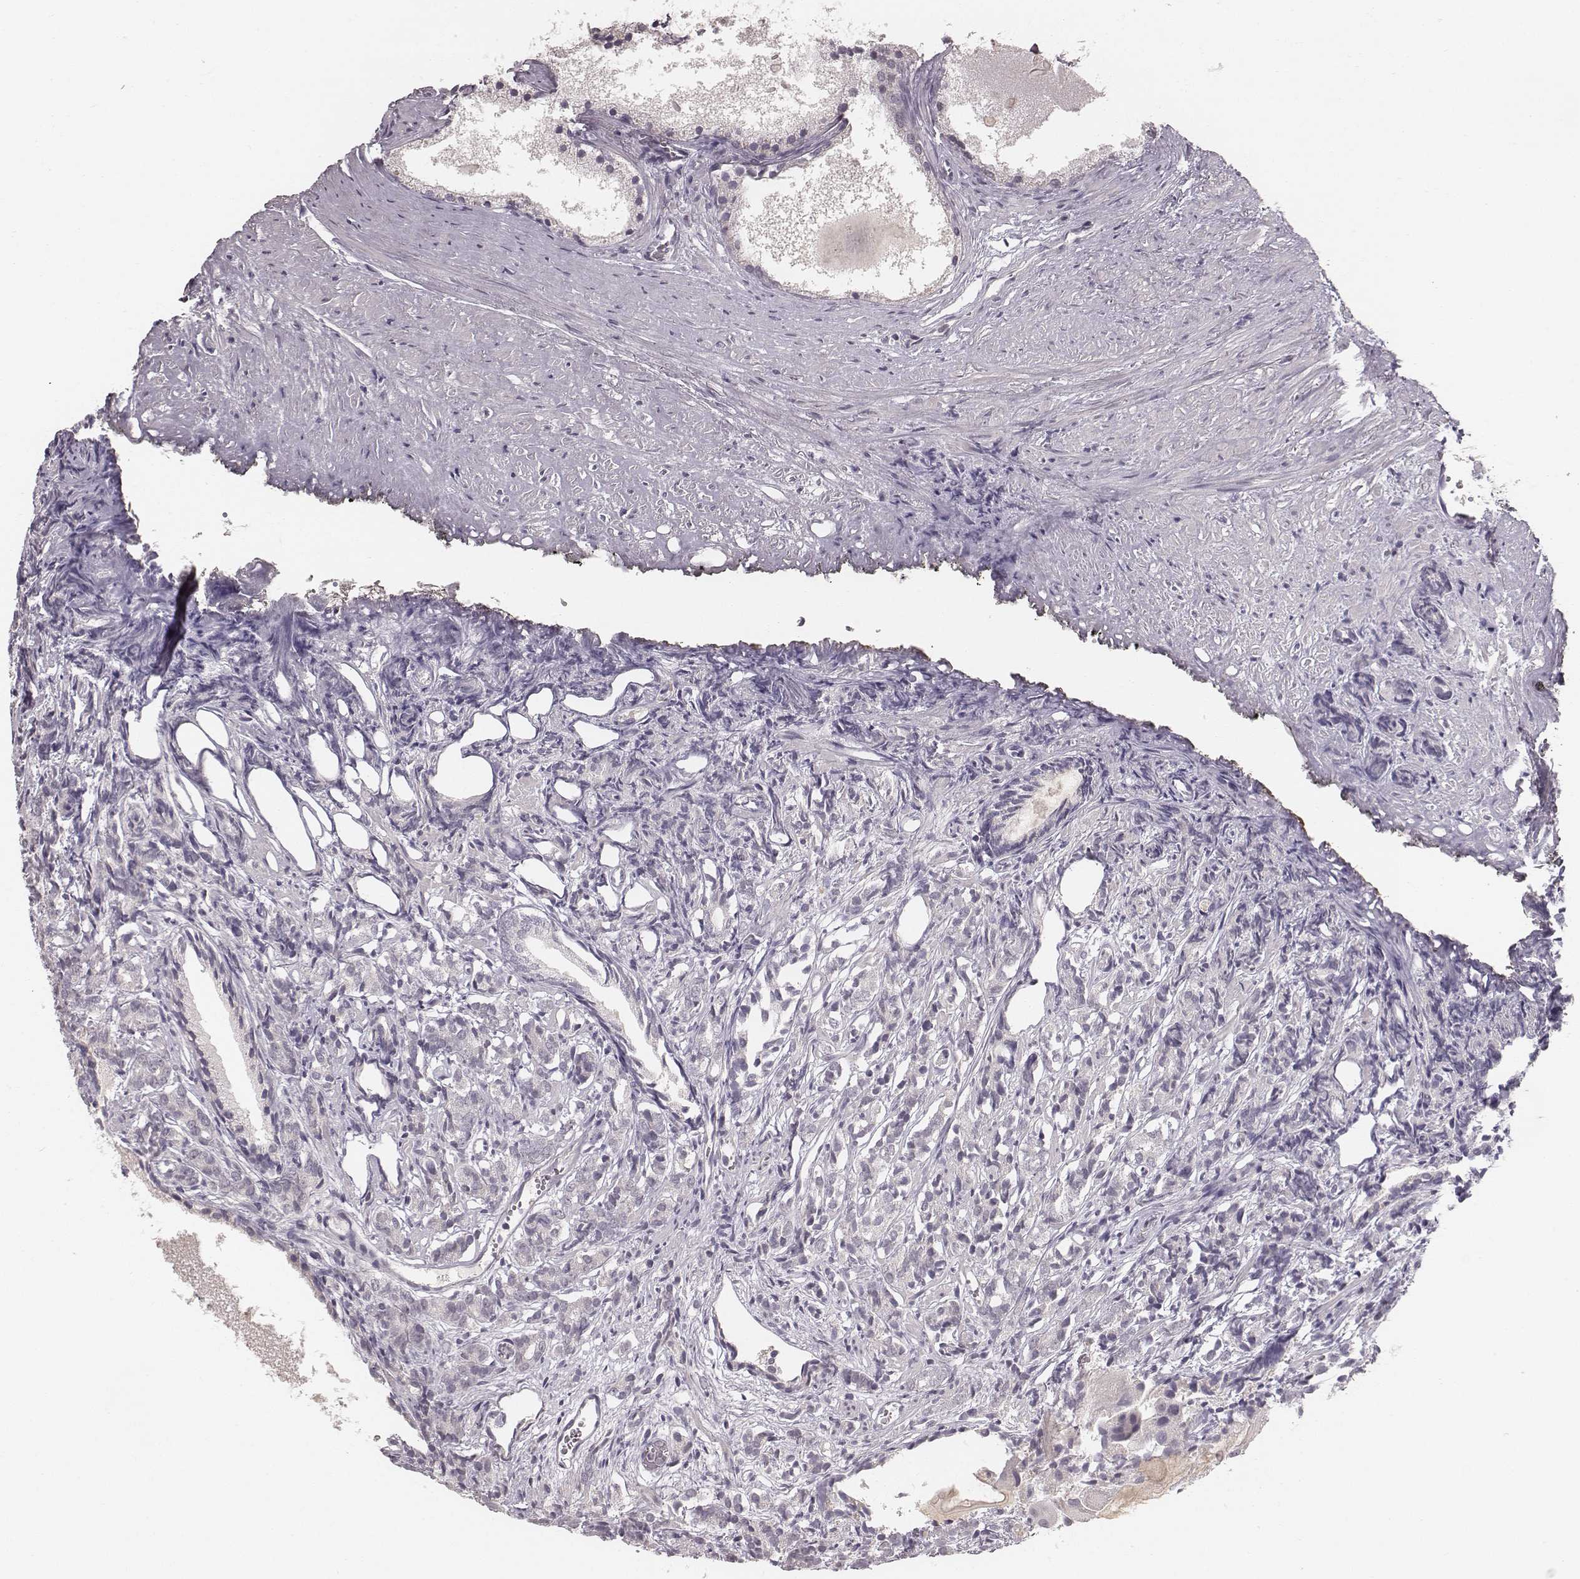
{"staining": {"intensity": "negative", "quantity": "none", "location": "none"}, "tissue": "prostate cancer", "cell_type": "Tumor cells", "image_type": "cancer", "snomed": [{"axis": "morphology", "description": "Adenocarcinoma, High grade"}, {"axis": "topography", "description": "Prostate"}], "caption": "A high-resolution photomicrograph shows immunohistochemistry staining of prostate cancer, which demonstrates no significant positivity in tumor cells.", "gene": "LY6K", "patient": {"sex": "male", "age": 84}}